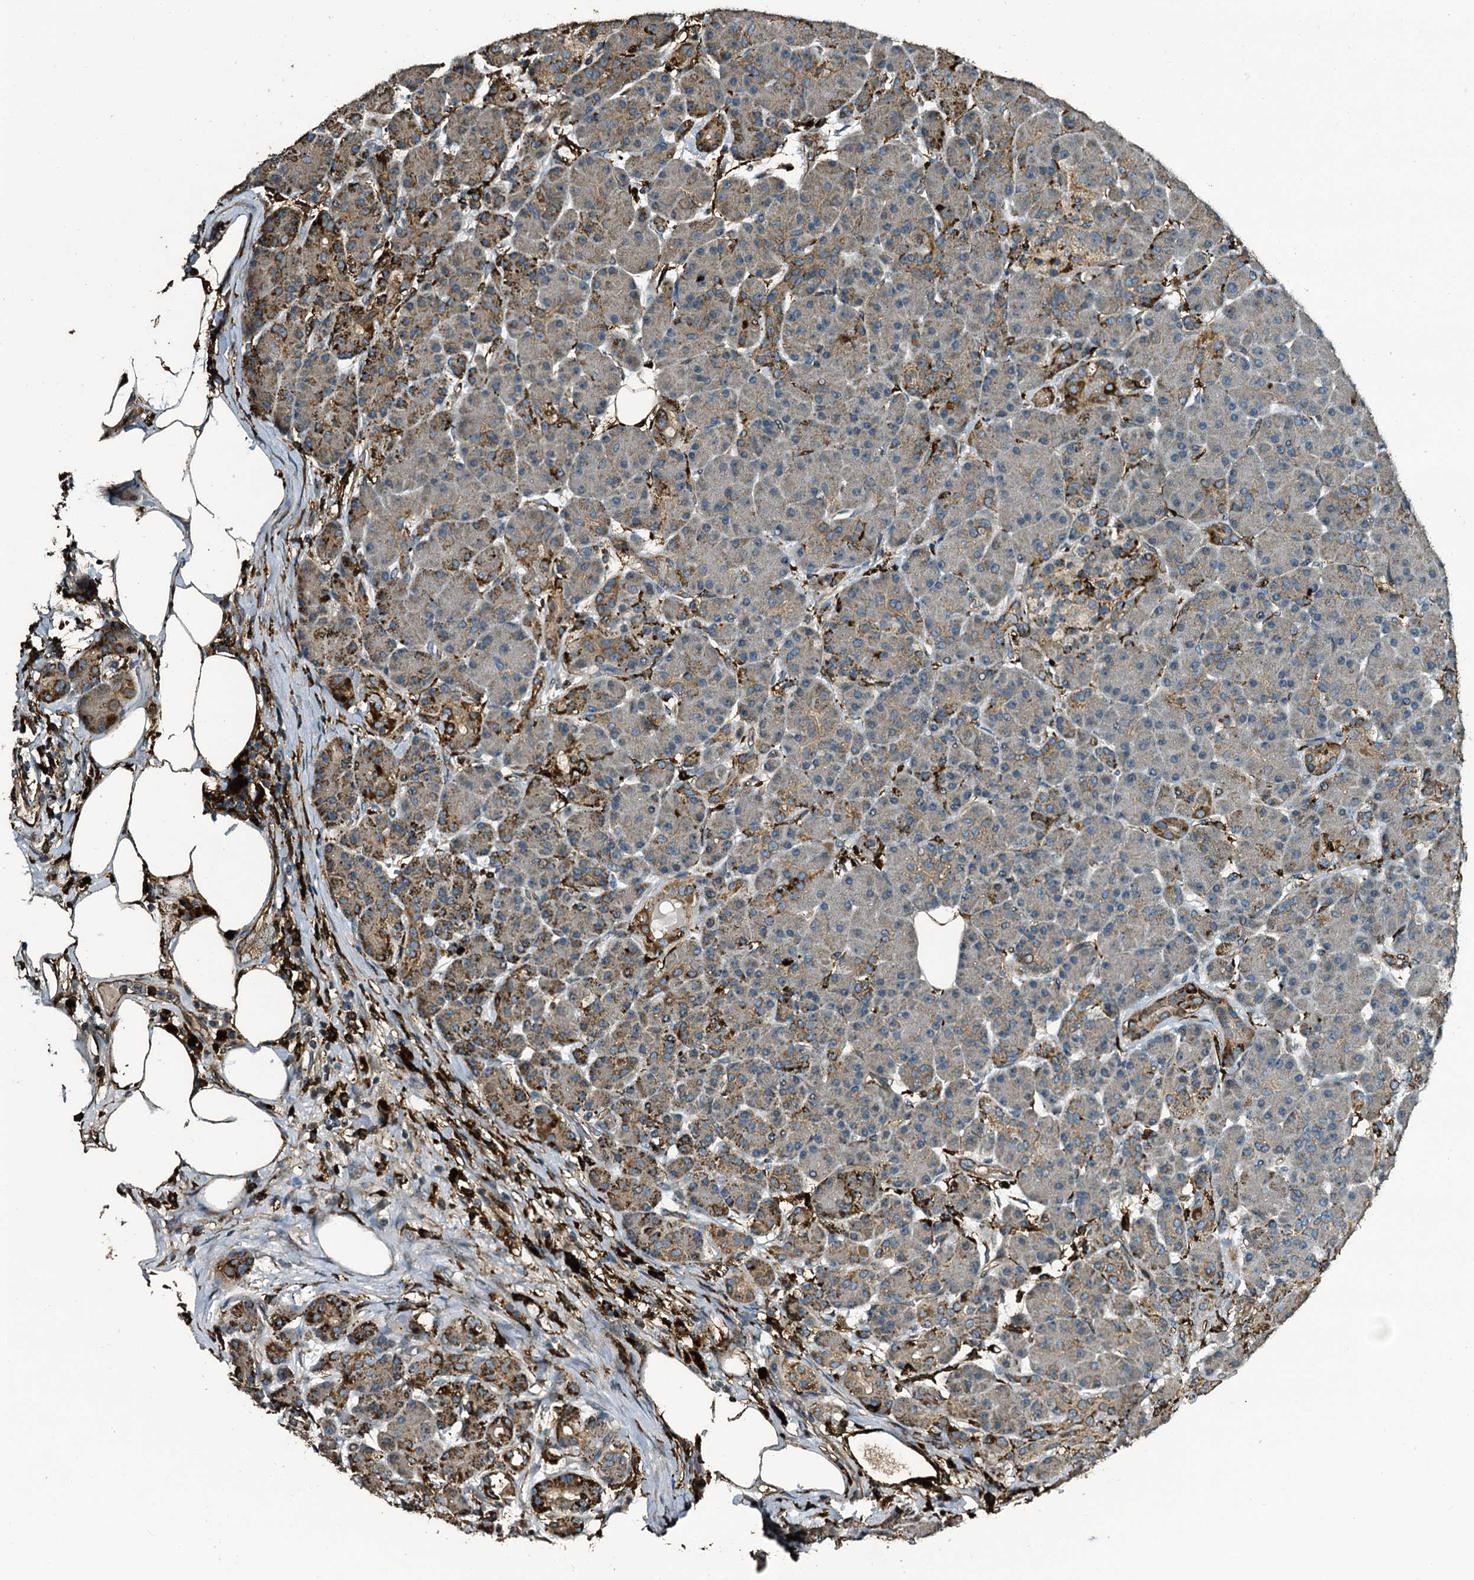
{"staining": {"intensity": "moderate", "quantity": "<25%", "location": "cytoplasmic/membranous"}, "tissue": "pancreas", "cell_type": "Exocrine glandular cells", "image_type": "normal", "snomed": [{"axis": "morphology", "description": "Normal tissue, NOS"}, {"axis": "topography", "description": "Pancreas"}], "caption": "IHC (DAB (3,3'-diaminobenzidine)) staining of normal pancreas exhibits moderate cytoplasmic/membranous protein staining in about <25% of exocrine glandular cells. (DAB IHC, brown staining for protein, blue staining for nuclei).", "gene": "TPGS2", "patient": {"sex": "male", "age": 63}}